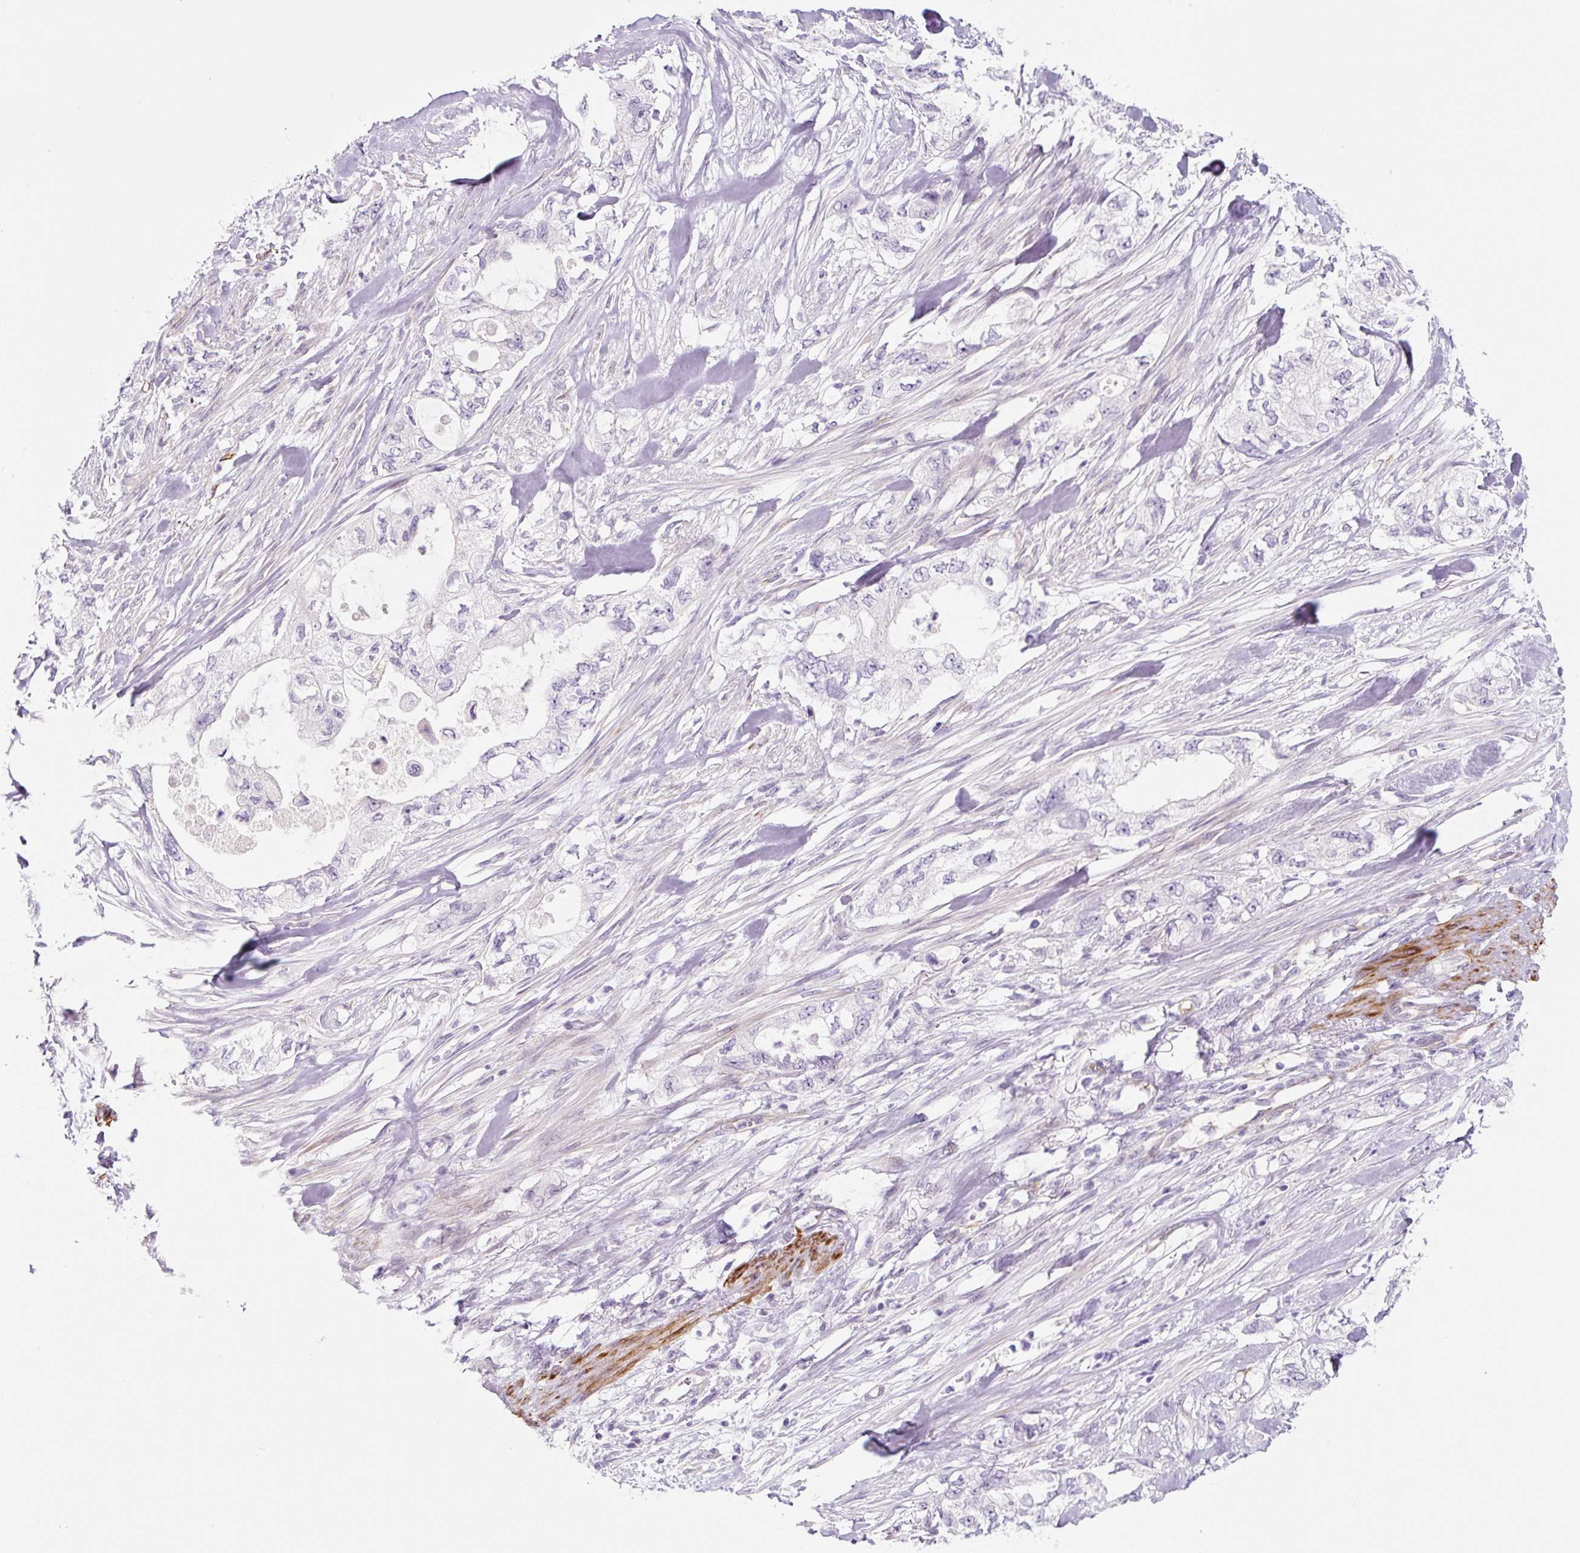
{"staining": {"intensity": "negative", "quantity": "none", "location": "none"}, "tissue": "pancreatic cancer", "cell_type": "Tumor cells", "image_type": "cancer", "snomed": [{"axis": "morphology", "description": "Adenocarcinoma, NOS"}, {"axis": "topography", "description": "Pancreas"}], "caption": "Tumor cells are negative for protein expression in human adenocarcinoma (pancreatic).", "gene": "CCL25", "patient": {"sex": "female", "age": 73}}